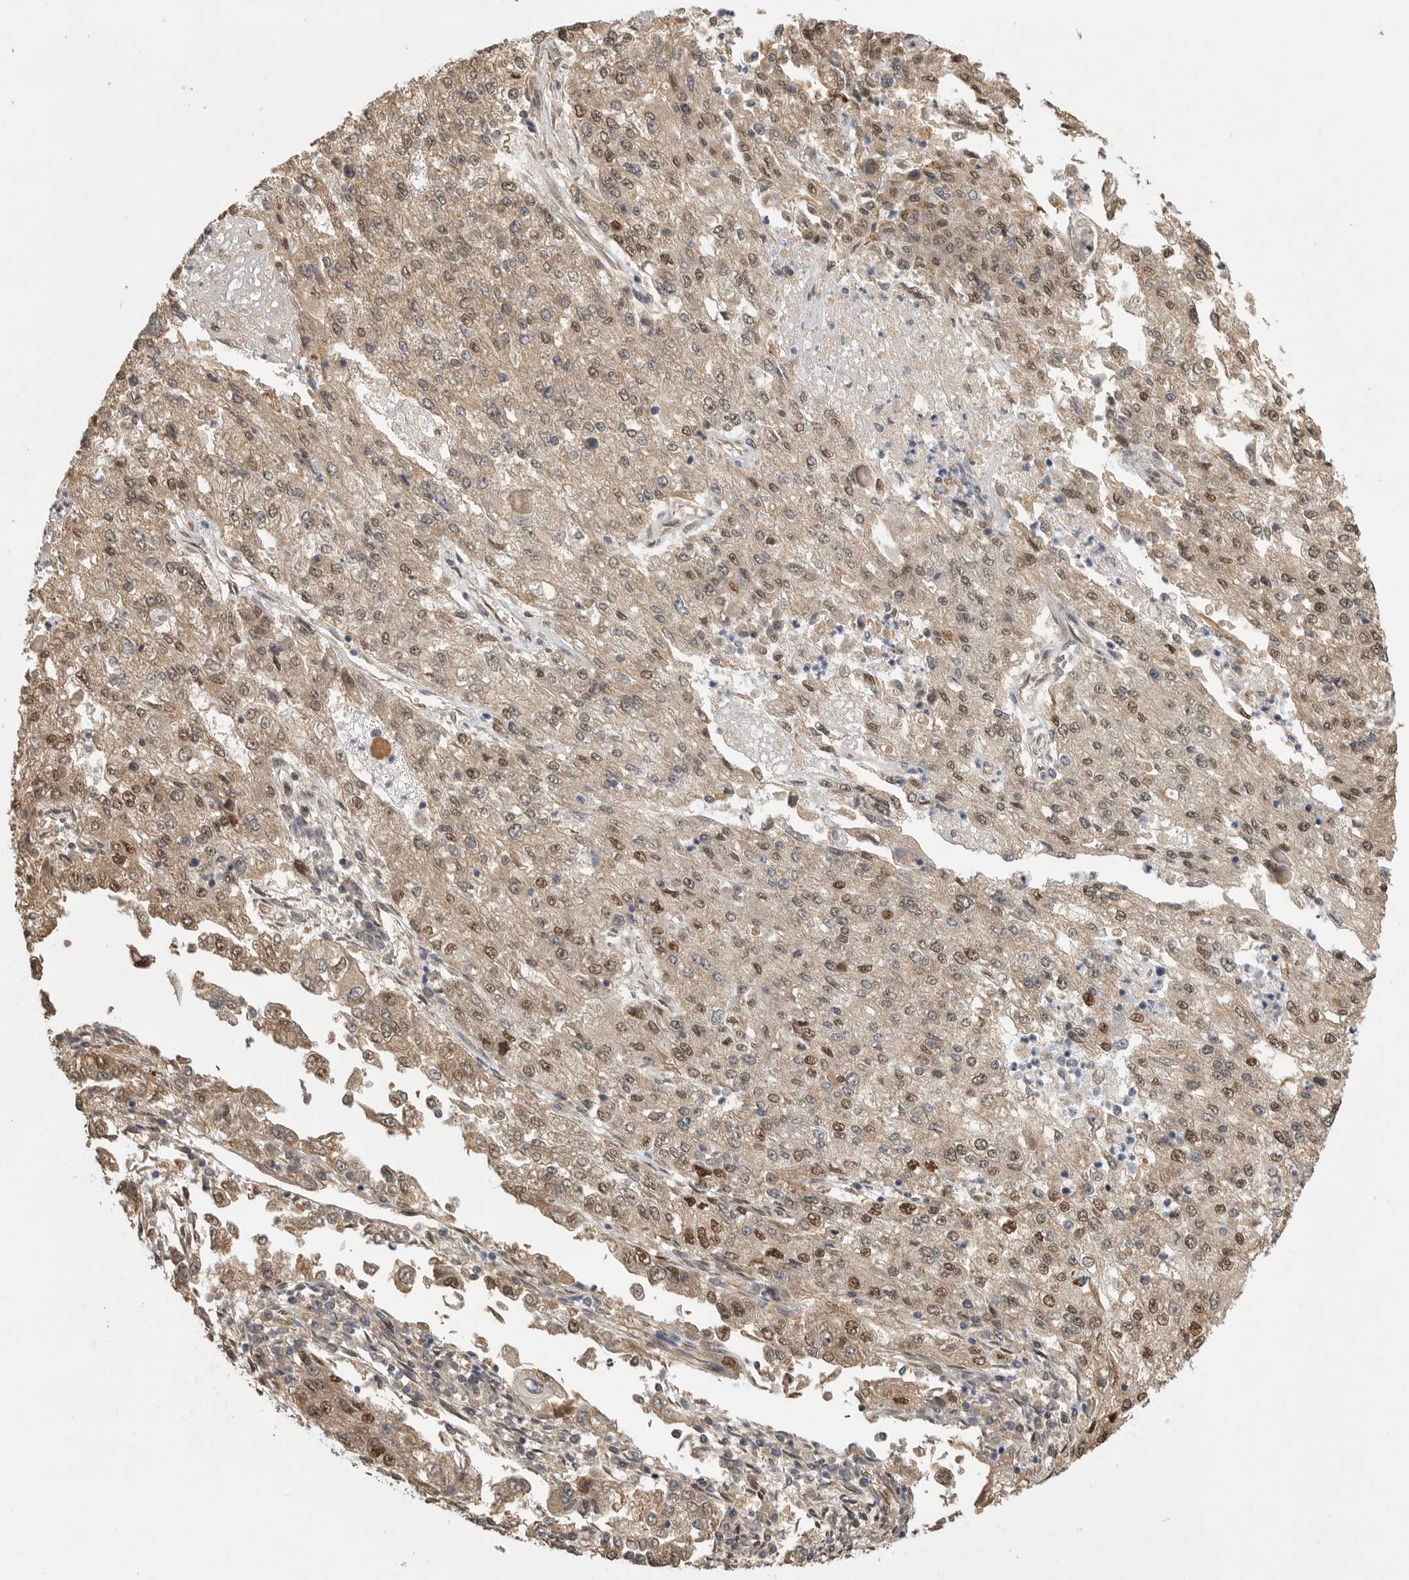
{"staining": {"intensity": "moderate", "quantity": ">75%", "location": "cytoplasmic/membranous,nuclear"}, "tissue": "endometrial cancer", "cell_type": "Tumor cells", "image_type": "cancer", "snomed": [{"axis": "morphology", "description": "Adenocarcinoma, NOS"}, {"axis": "topography", "description": "Endometrium"}], "caption": "DAB immunohistochemical staining of adenocarcinoma (endometrial) exhibits moderate cytoplasmic/membranous and nuclear protein expression in about >75% of tumor cells. Nuclei are stained in blue.", "gene": "DFFA", "patient": {"sex": "female", "age": 49}}